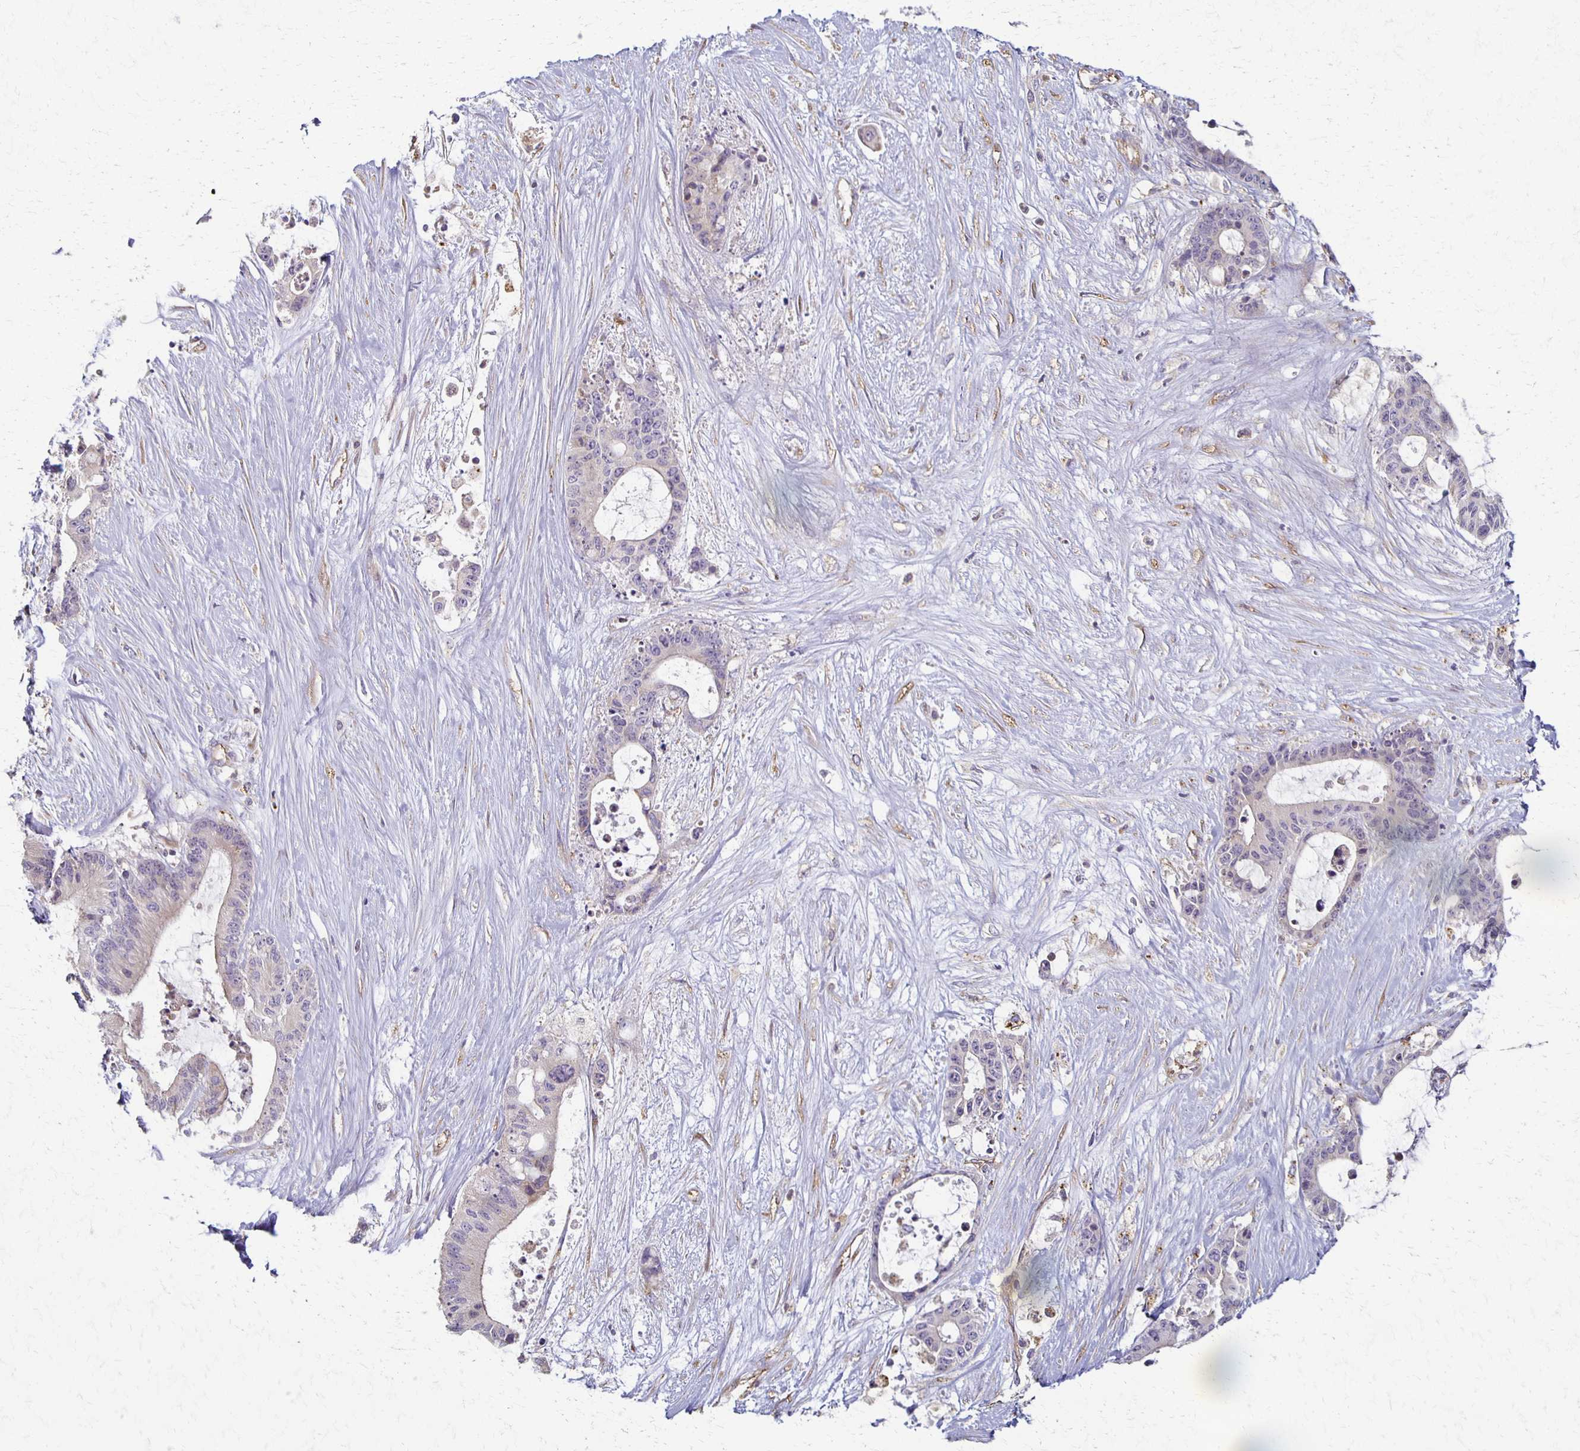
{"staining": {"intensity": "negative", "quantity": "none", "location": "none"}, "tissue": "liver cancer", "cell_type": "Tumor cells", "image_type": "cancer", "snomed": [{"axis": "morphology", "description": "Normal tissue, NOS"}, {"axis": "morphology", "description": "Cholangiocarcinoma"}, {"axis": "topography", "description": "Liver"}, {"axis": "topography", "description": "Peripheral nerve tissue"}], "caption": "Immunohistochemistry (IHC) of human liver cancer (cholangiocarcinoma) displays no positivity in tumor cells.", "gene": "GPX4", "patient": {"sex": "female", "age": 73}}